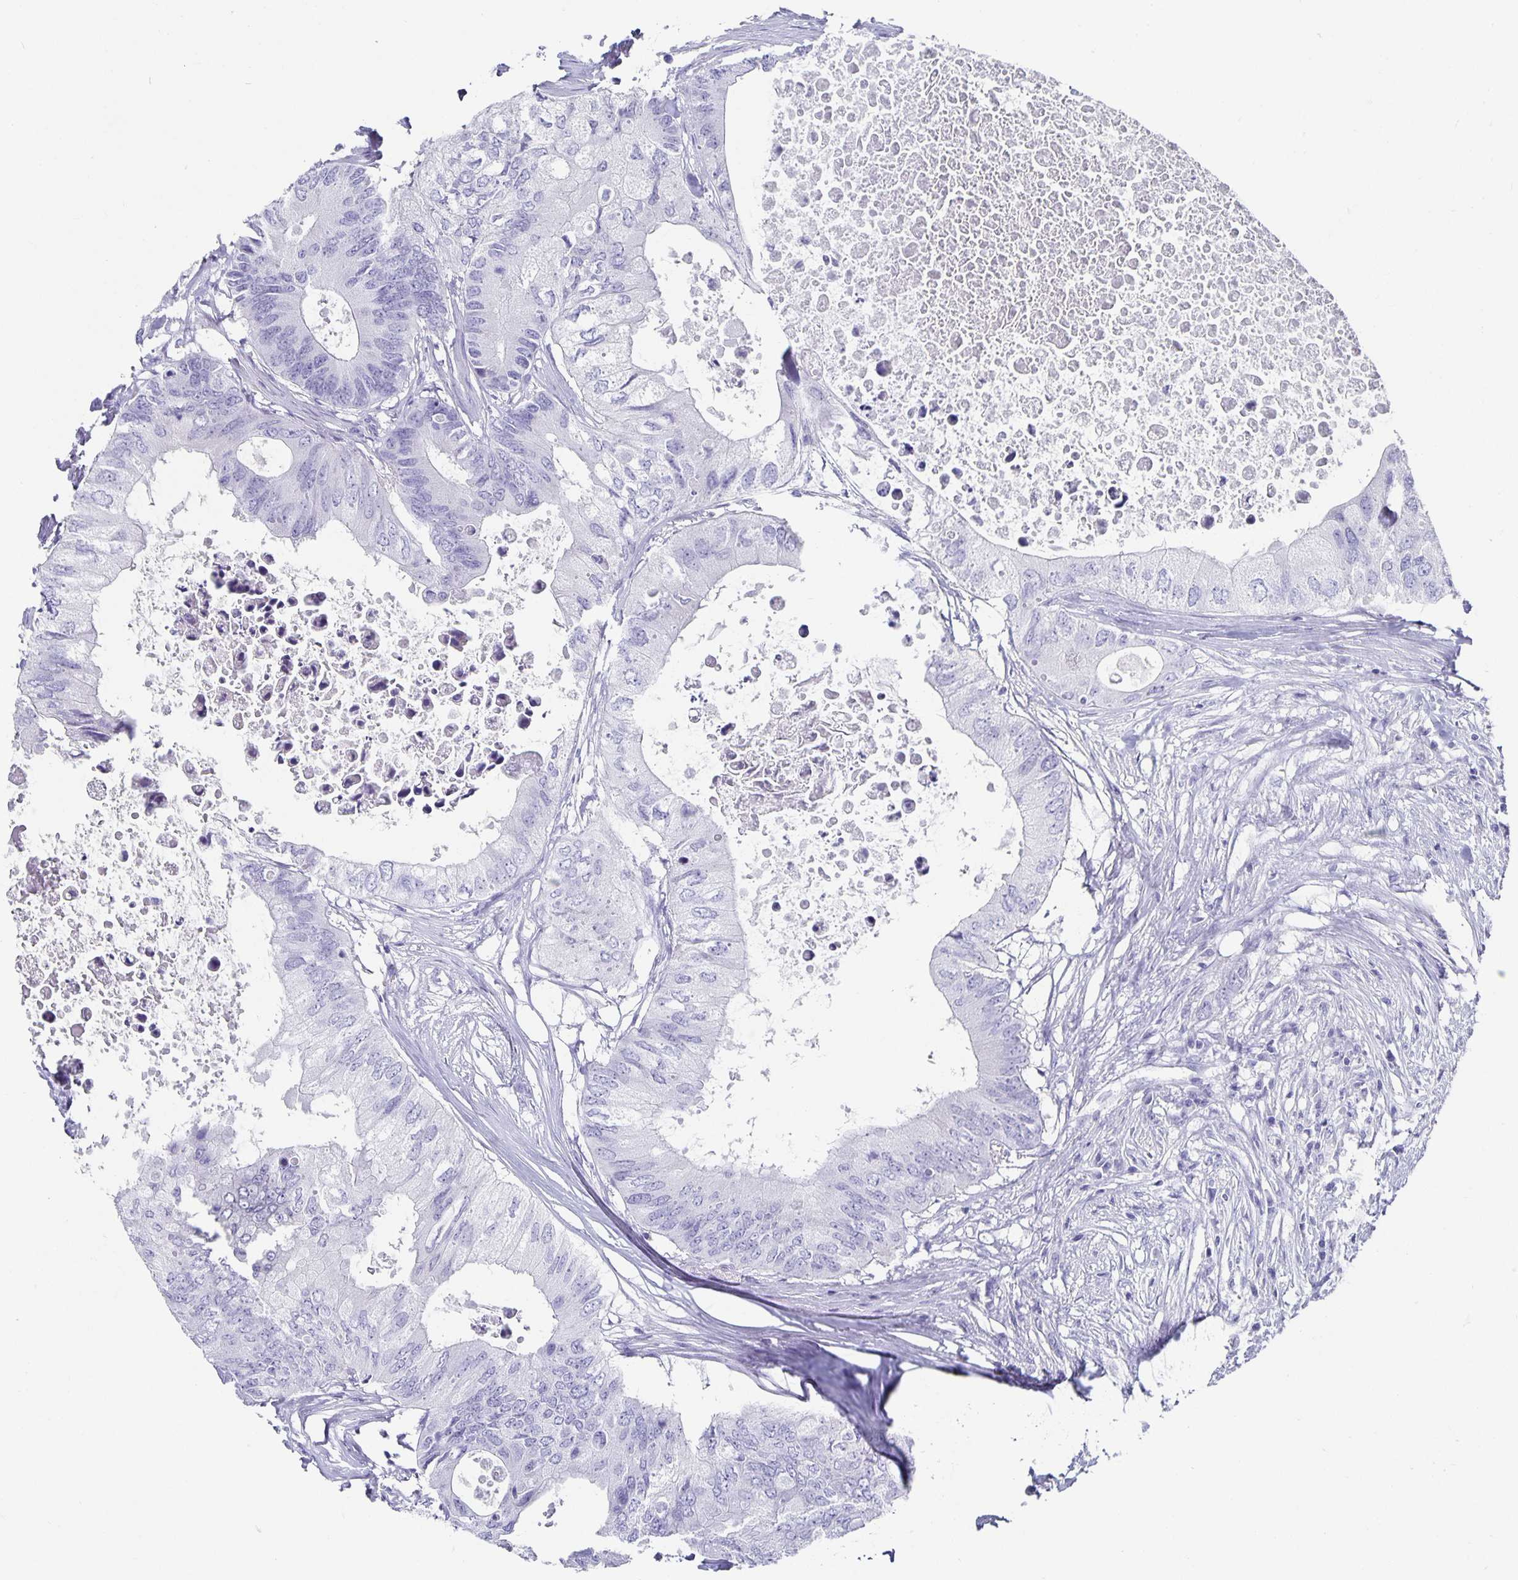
{"staining": {"intensity": "negative", "quantity": "none", "location": "none"}, "tissue": "colorectal cancer", "cell_type": "Tumor cells", "image_type": "cancer", "snomed": [{"axis": "morphology", "description": "Adenocarcinoma, NOS"}, {"axis": "topography", "description": "Colon"}], "caption": "Photomicrograph shows no protein expression in tumor cells of adenocarcinoma (colorectal) tissue. Brightfield microscopy of immunohistochemistry (IHC) stained with DAB (3,3'-diaminobenzidine) (brown) and hematoxylin (blue), captured at high magnification.", "gene": "CHGA", "patient": {"sex": "male", "age": 71}}